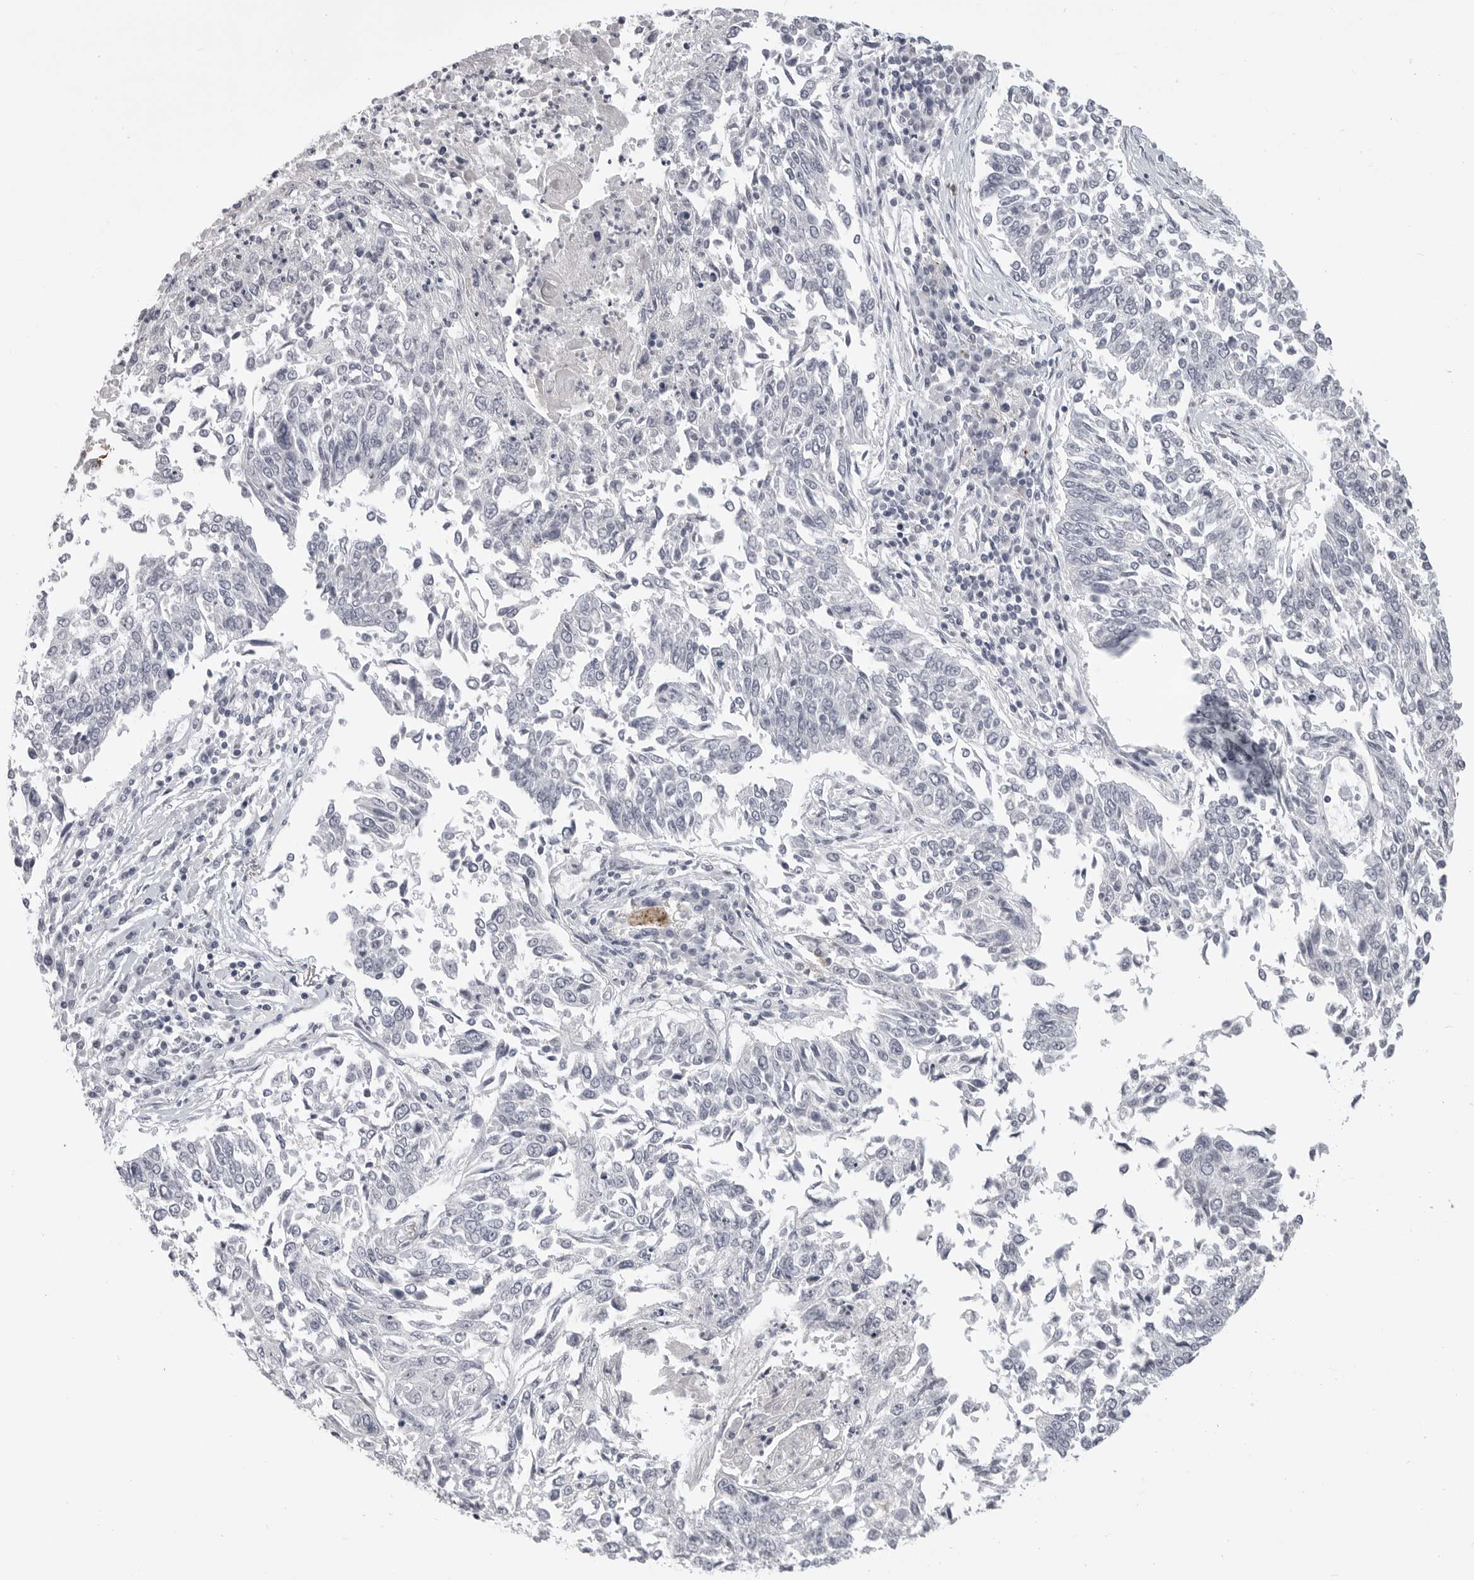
{"staining": {"intensity": "negative", "quantity": "none", "location": "none"}, "tissue": "lung cancer", "cell_type": "Tumor cells", "image_type": "cancer", "snomed": [{"axis": "morphology", "description": "Normal tissue, NOS"}, {"axis": "morphology", "description": "Squamous cell carcinoma, NOS"}, {"axis": "topography", "description": "Cartilage tissue"}, {"axis": "topography", "description": "Bronchus"}, {"axis": "topography", "description": "Lung"}, {"axis": "topography", "description": "Peripheral nerve tissue"}], "caption": "High magnification brightfield microscopy of lung cancer stained with DAB (3,3'-diaminobenzidine) (brown) and counterstained with hematoxylin (blue): tumor cells show no significant expression.", "gene": "PRSS1", "patient": {"sex": "female", "age": 49}}